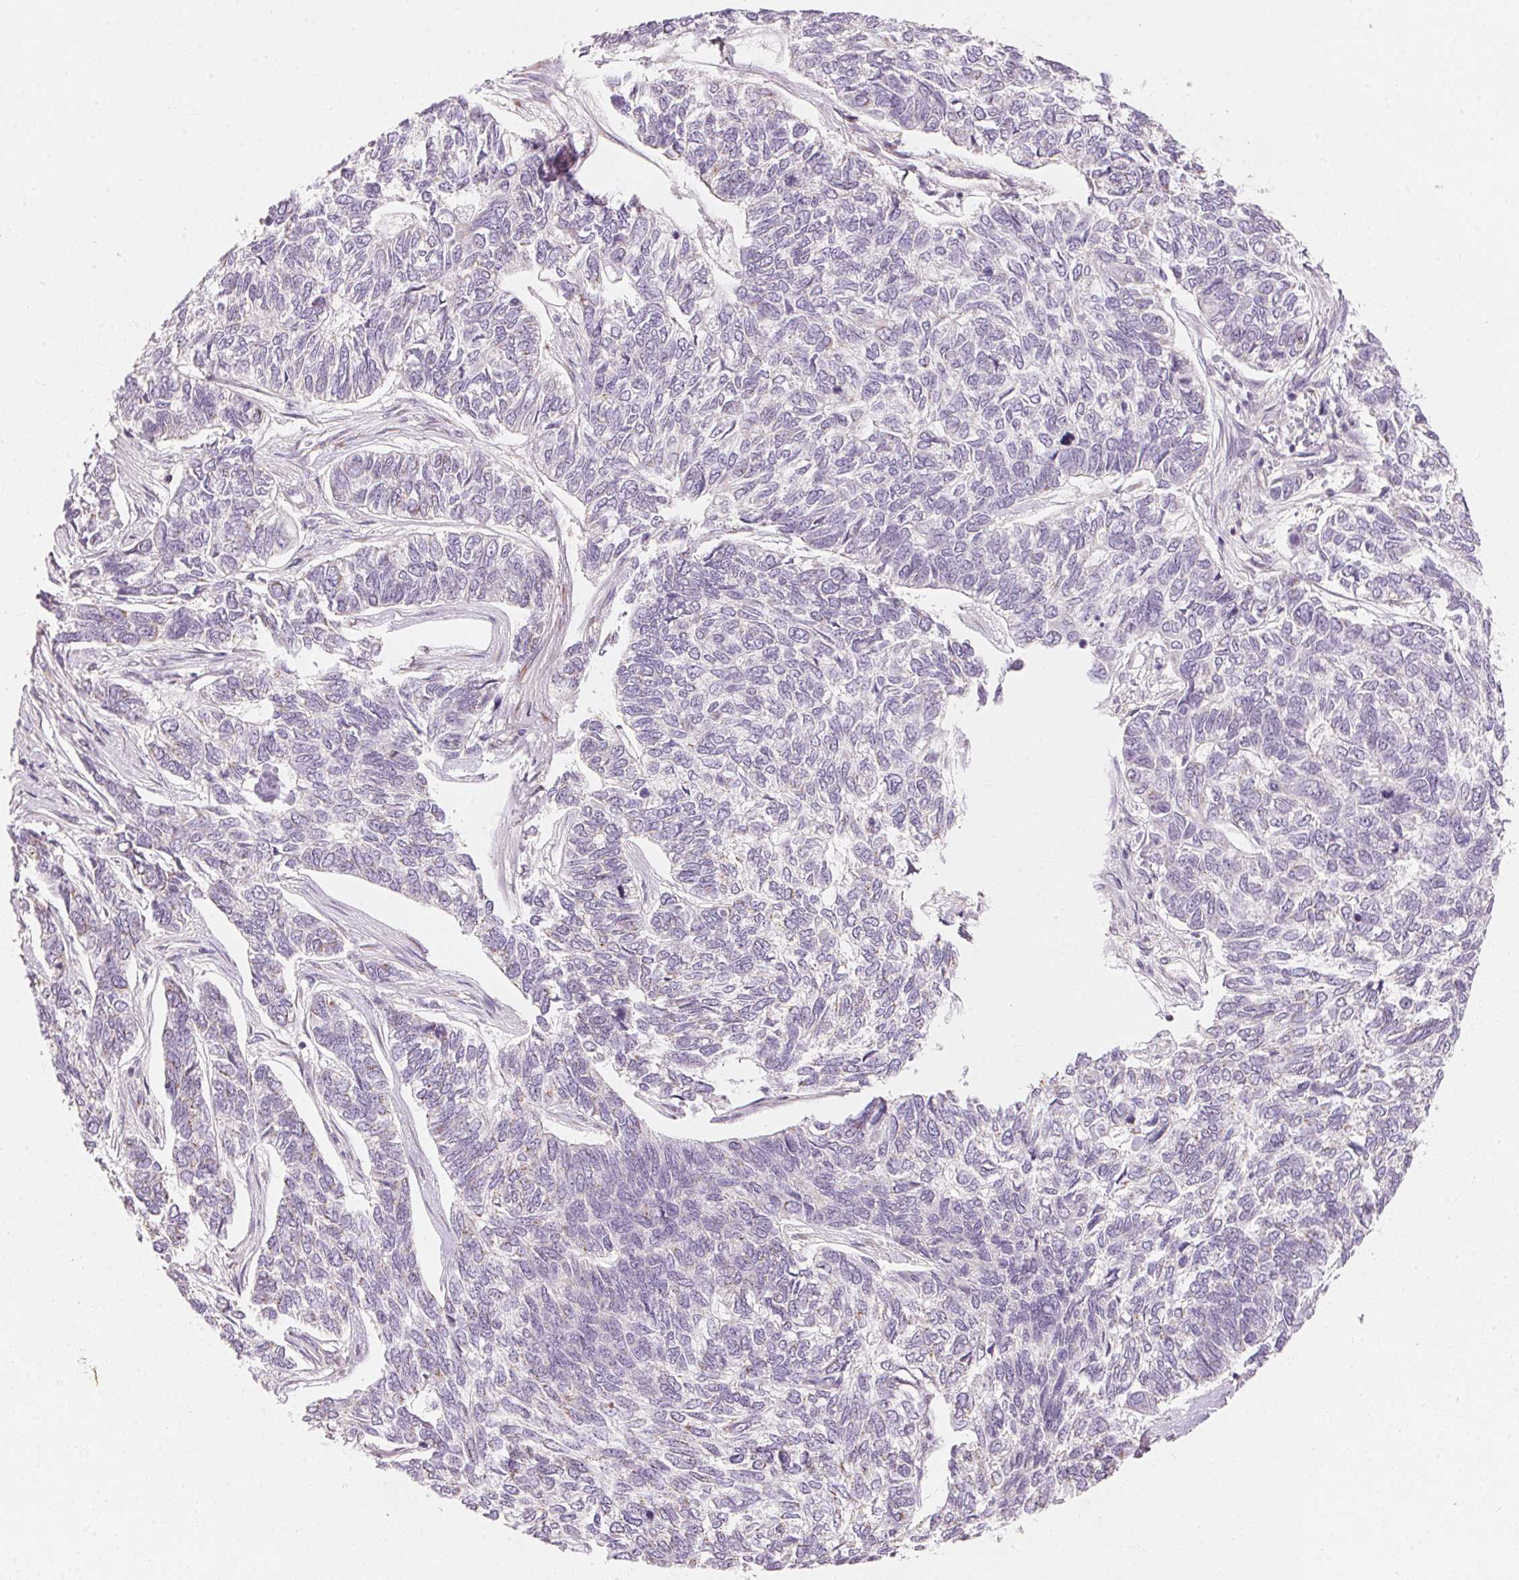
{"staining": {"intensity": "negative", "quantity": "none", "location": "none"}, "tissue": "skin cancer", "cell_type": "Tumor cells", "image_type": "cancer", "snomed": [{"axis": "morphology", "description": "Basal cell carcinoma"}, {"axis": "topography", "description": "Skin"}], "caption": "This image is of skin cancer stained with immunohistochemistry to label a protein in brown with the nuclei are counter-stained blue. There is no expression in tumor cells.", "gene": "DRAM2", "patient": {"sex": "female", "age": 65}}